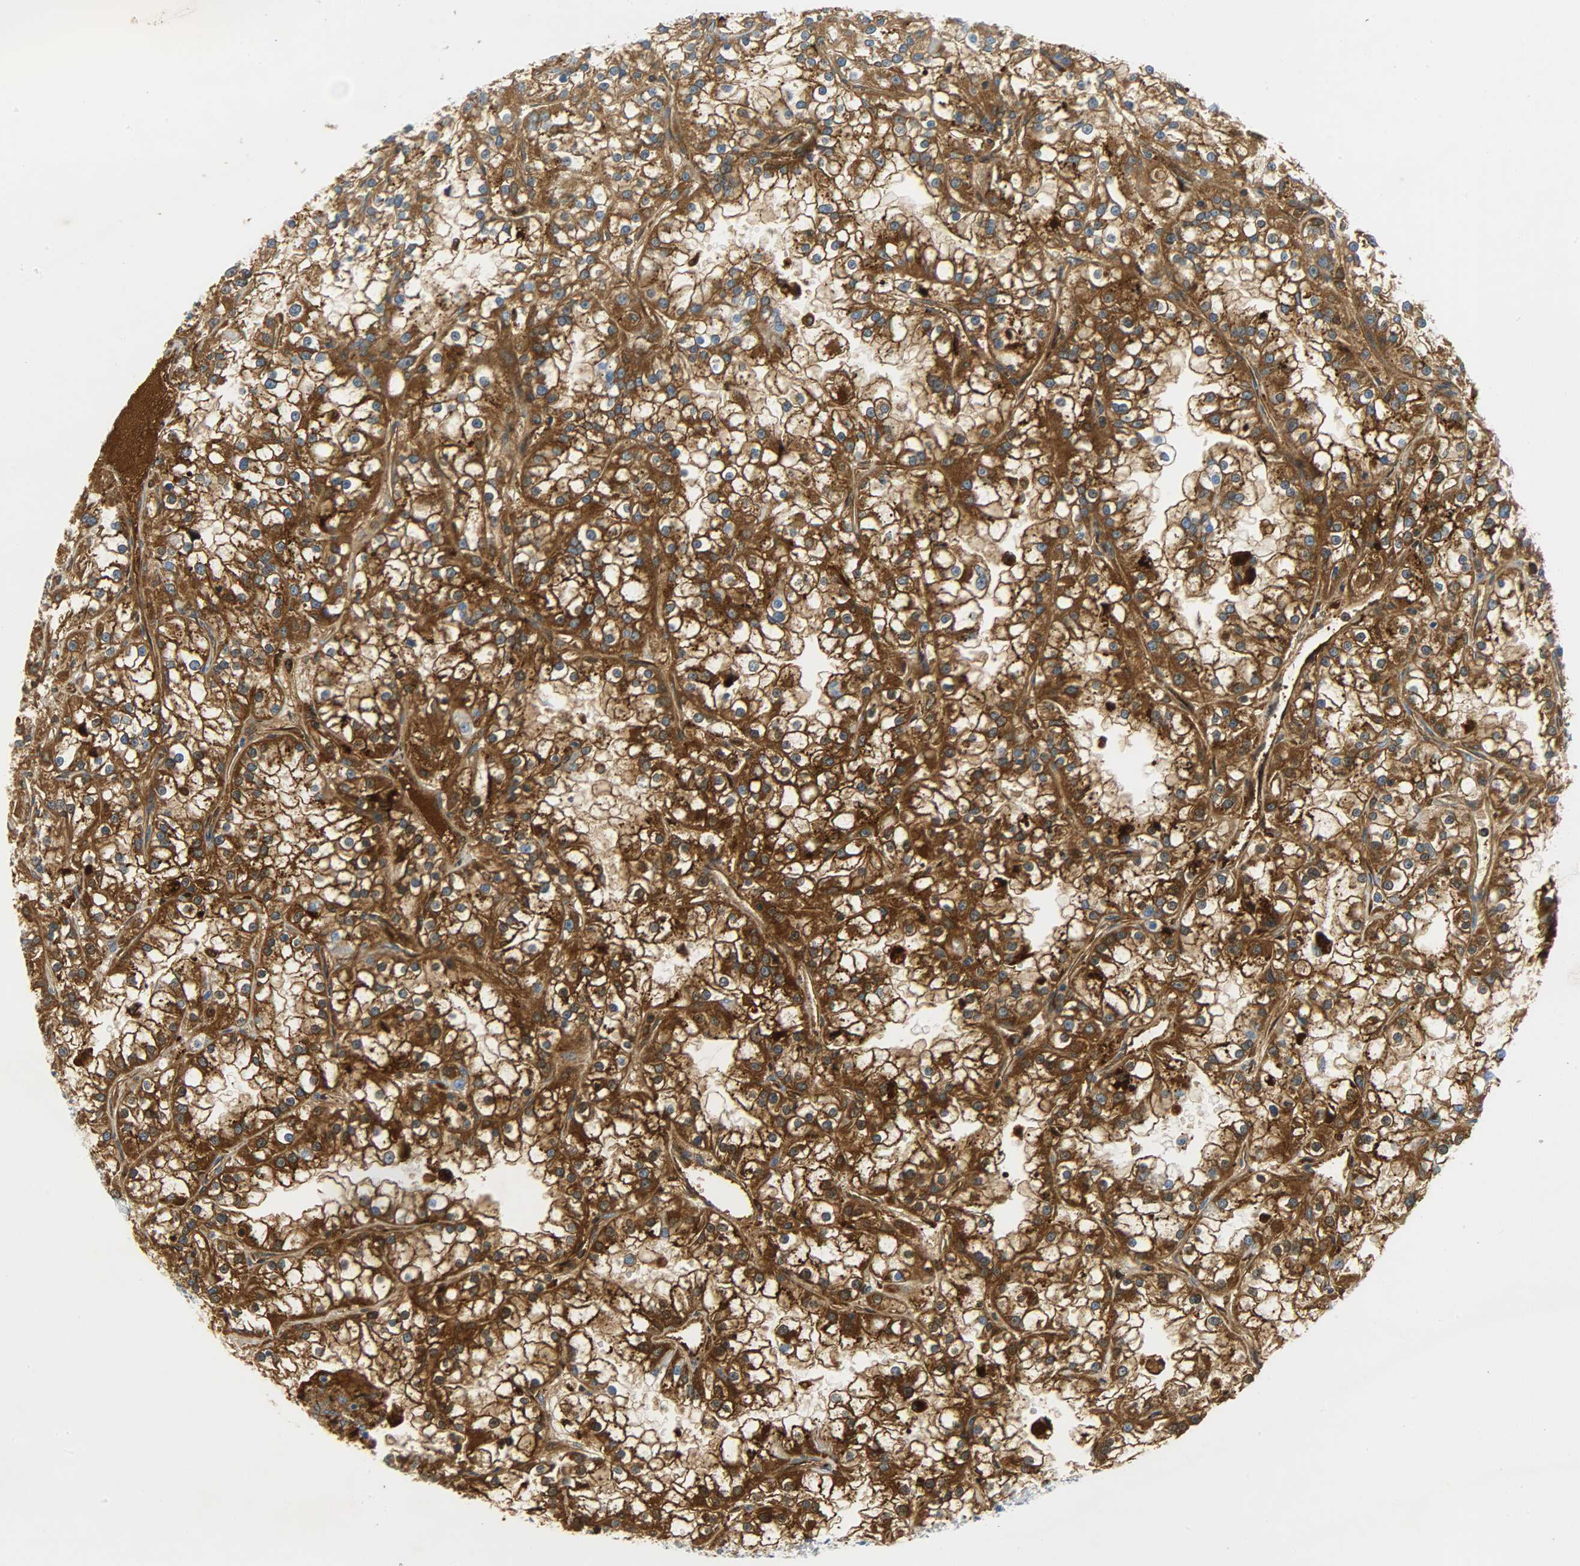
{"staining": {"intensity": "strong", "quantity": ">75%", "location": "cytoplasmic/membranous"}, "tissue": "renal cancer", "cell_type": "Tumor cells", "image_type": "cancer", "snomed": [{"axis": "morphology", "description": "Adenocarcinoma, NOS"}, {"axis": "topography", "description": "Kidney"}], "caption": "Human adenocarcinoma (renal) stained with a brown dye shows strong cytoplasmic/membranous positive expression in about >75% of tumor cells.", "gene": "CRP", "patient": {"sex": "female", "age": 52}}